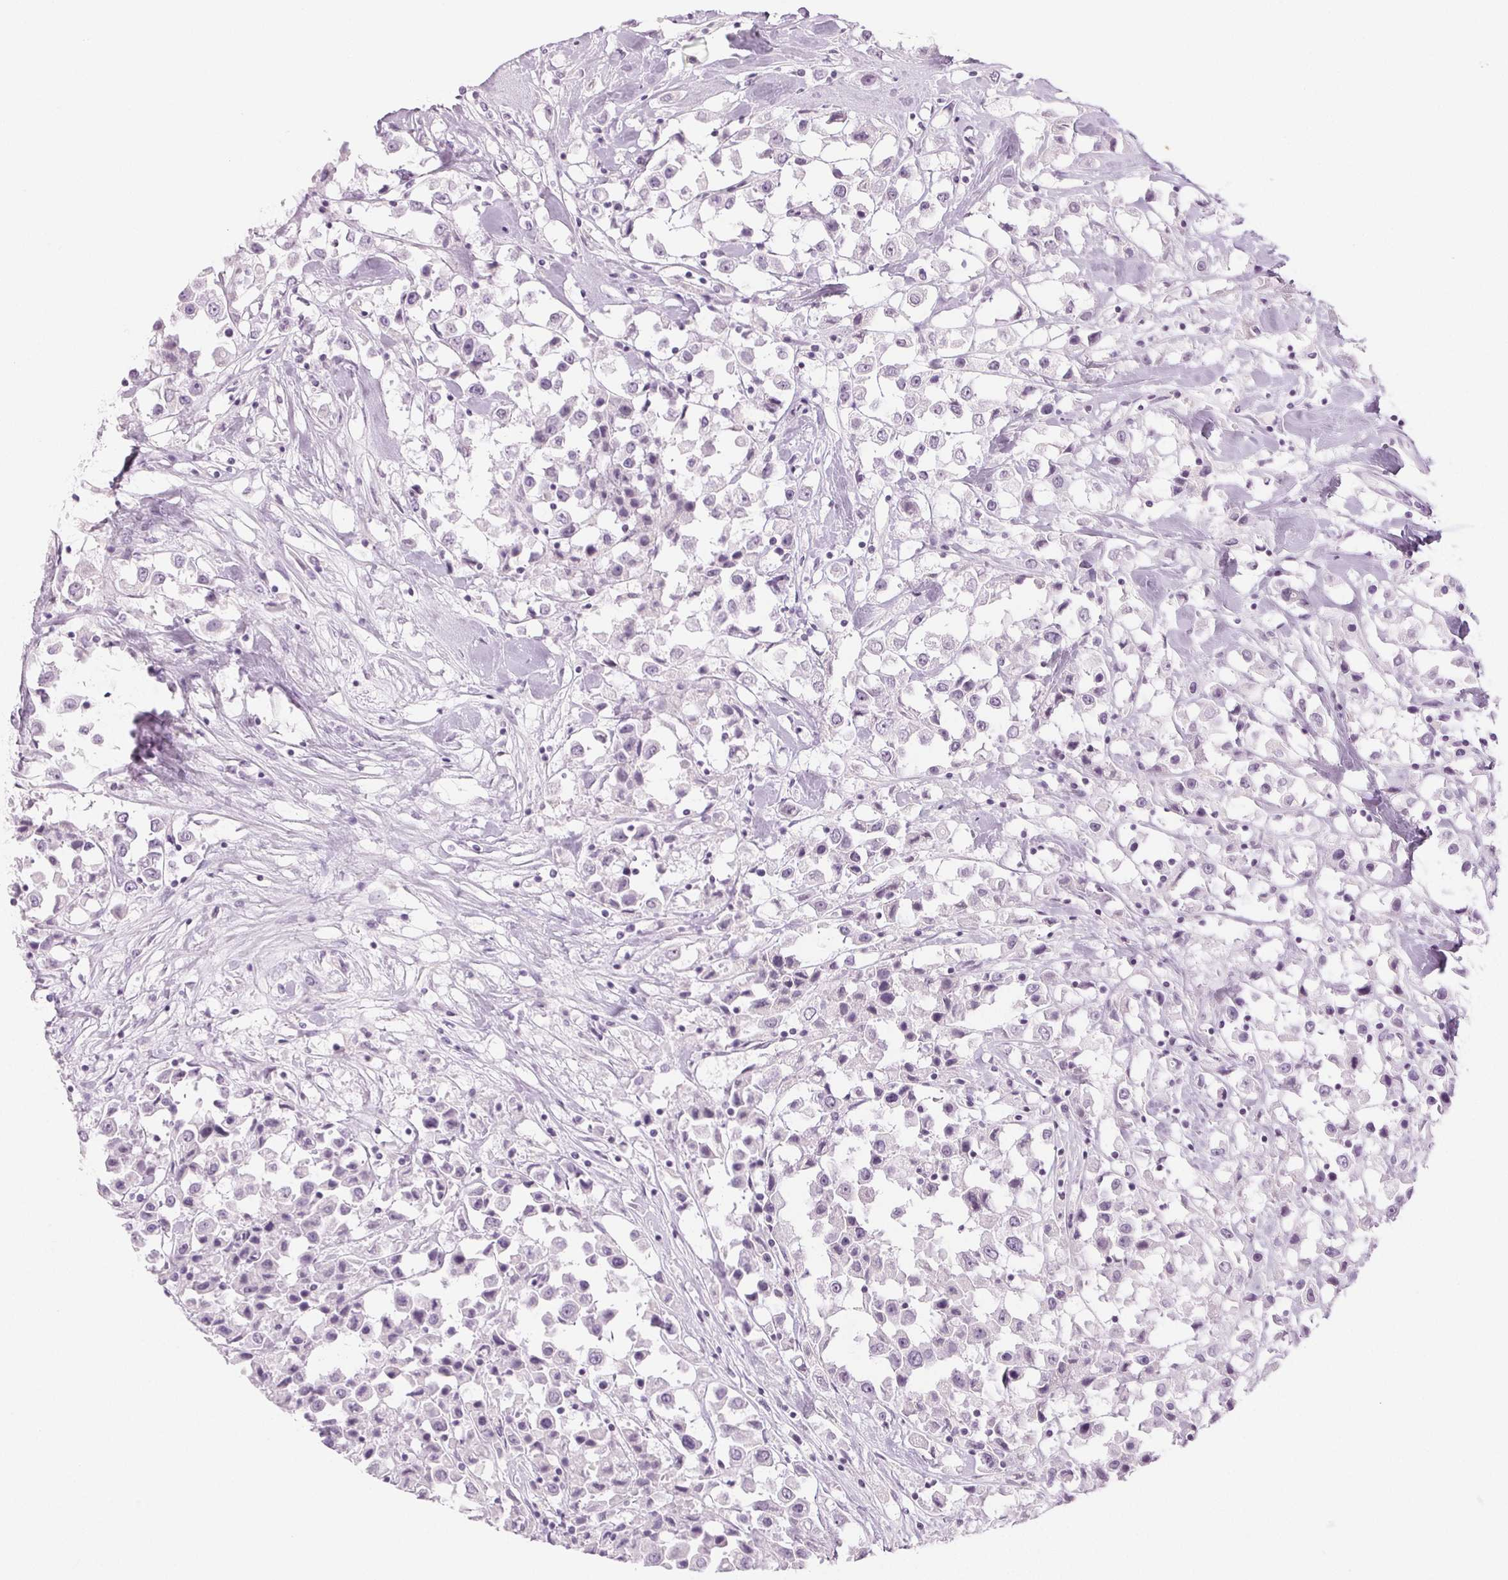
{"staining": {"intensity": "negative", "quantity": "none", "location": "none"}, "tissue": "breast cancer", "cell_type": "Tumor cells", "image_type": "cancer", "snomed": [{"axis": "morphology", "description": "Duct carcinoma"}, {"axis": "topography", "description": "Breast"}], "caption": "An image of human breast cancer (invasive ductal carcinoma) is negative for staining in tumor cells. The staining is performed using DAB (3,3'-diaminobenzidine) brown chromogen with nuclei counter-stained in using hematoxylin.", "gene": "EHHADH", "patient": {"sex": "female", "age": 61}}